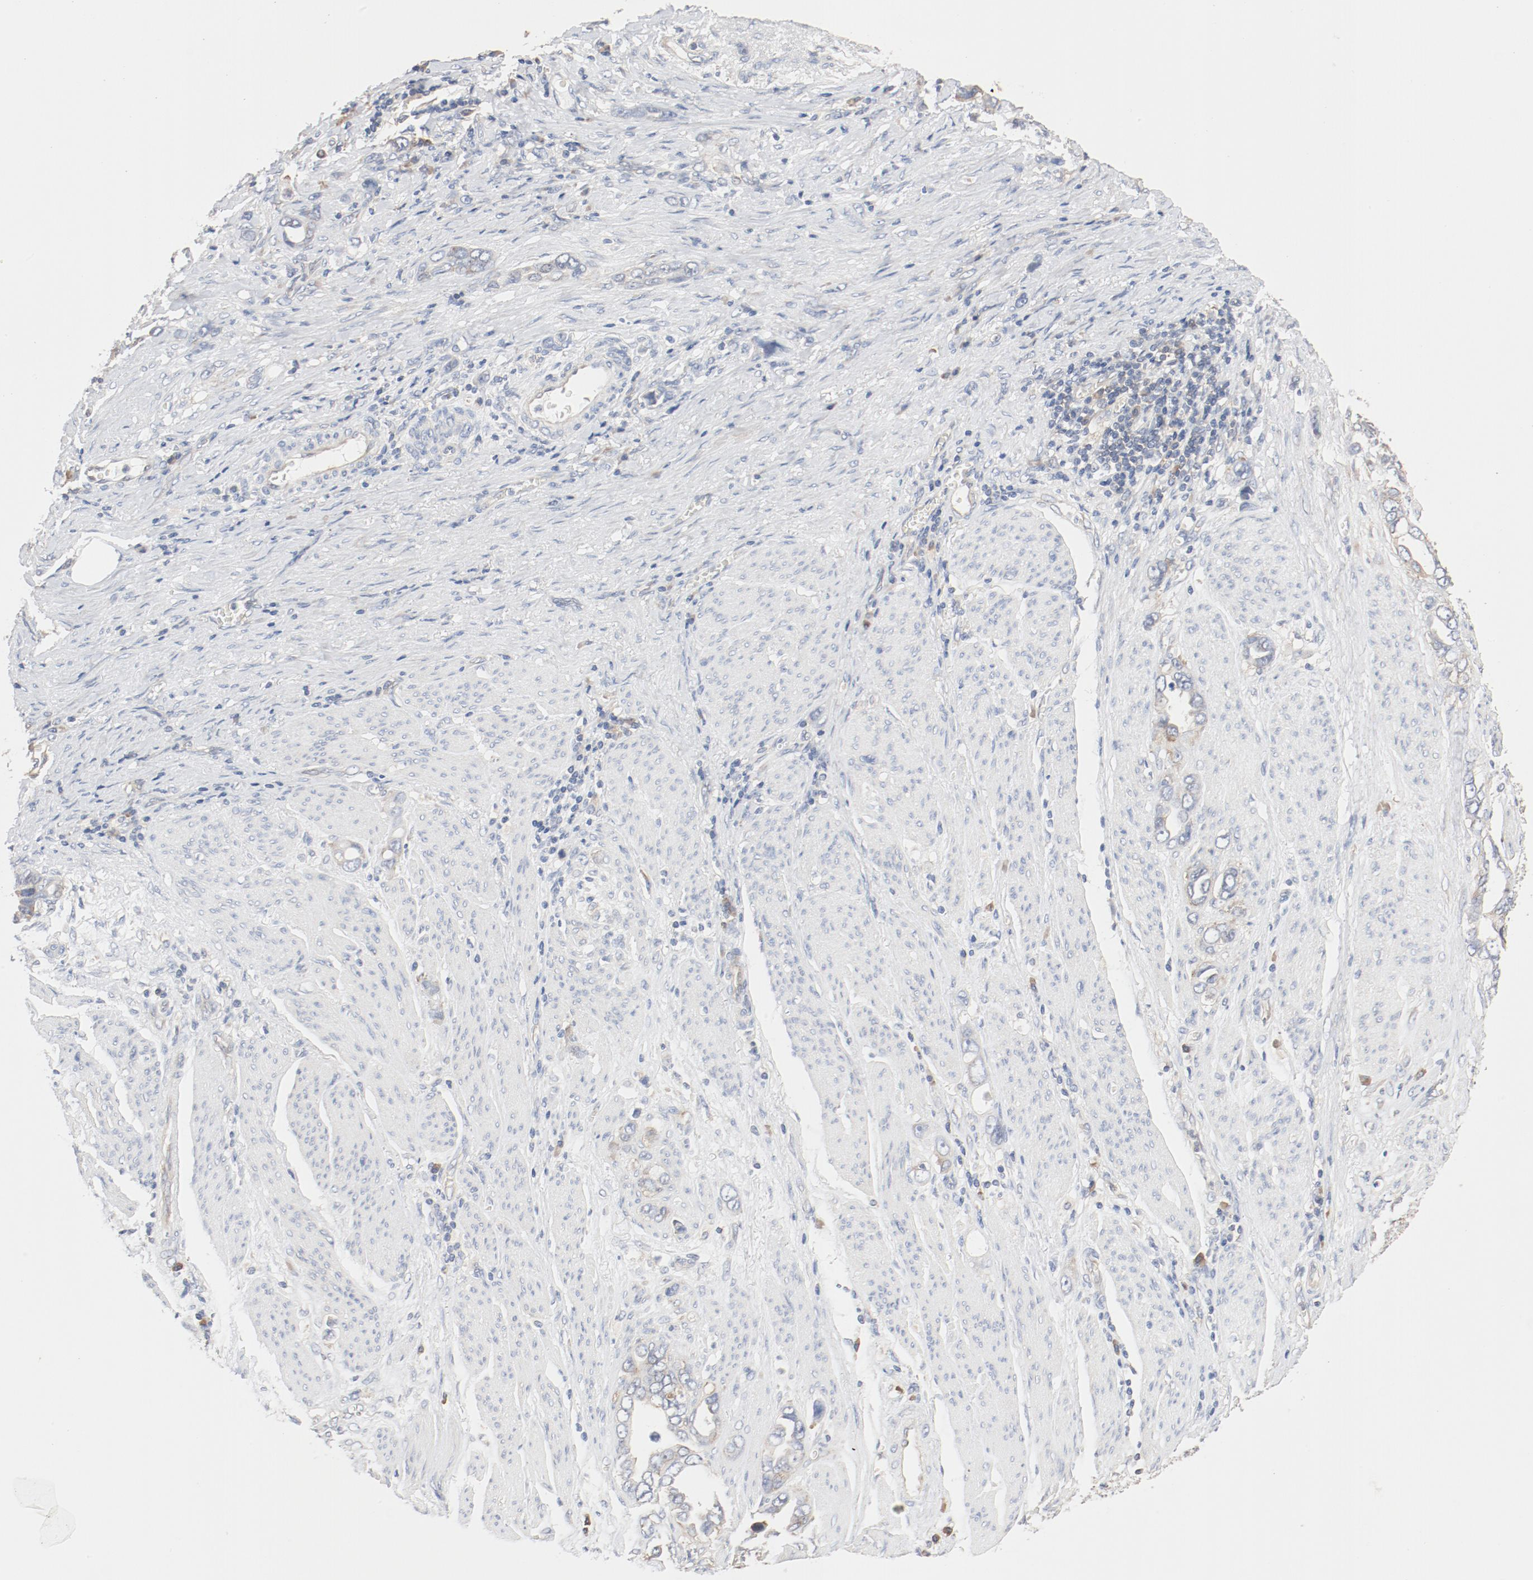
{"staining": {"intensity": "weak", "quantity": ">75%", "location": "cytoplasmic/membranous"}, "tissue": "stomach cancer", "cell_type": "Tumor cells", "image_type": "cancer", "snomed": [{"axis": "morphology", "description": "Adenocarcinoma, NOS"}, {"axis": "topography", "description": "Stomach"}], "caption": "Immunohistochemistry (IHC) staining of stomach cancer (adenocarcinoma), which displays low levels of weak cytoplasmic/membranous expression in about >75% of tumor cells indicating weak cytoplasmic/membranous protein positivity. The staining was performed using DAB (3,3'-diaminobenzidine) (brown) for protein detection and nuclei were counterstained in hematoxylin (blue).", "gene": "RPS6", "patient": {"sex": "male", "age": 78}}